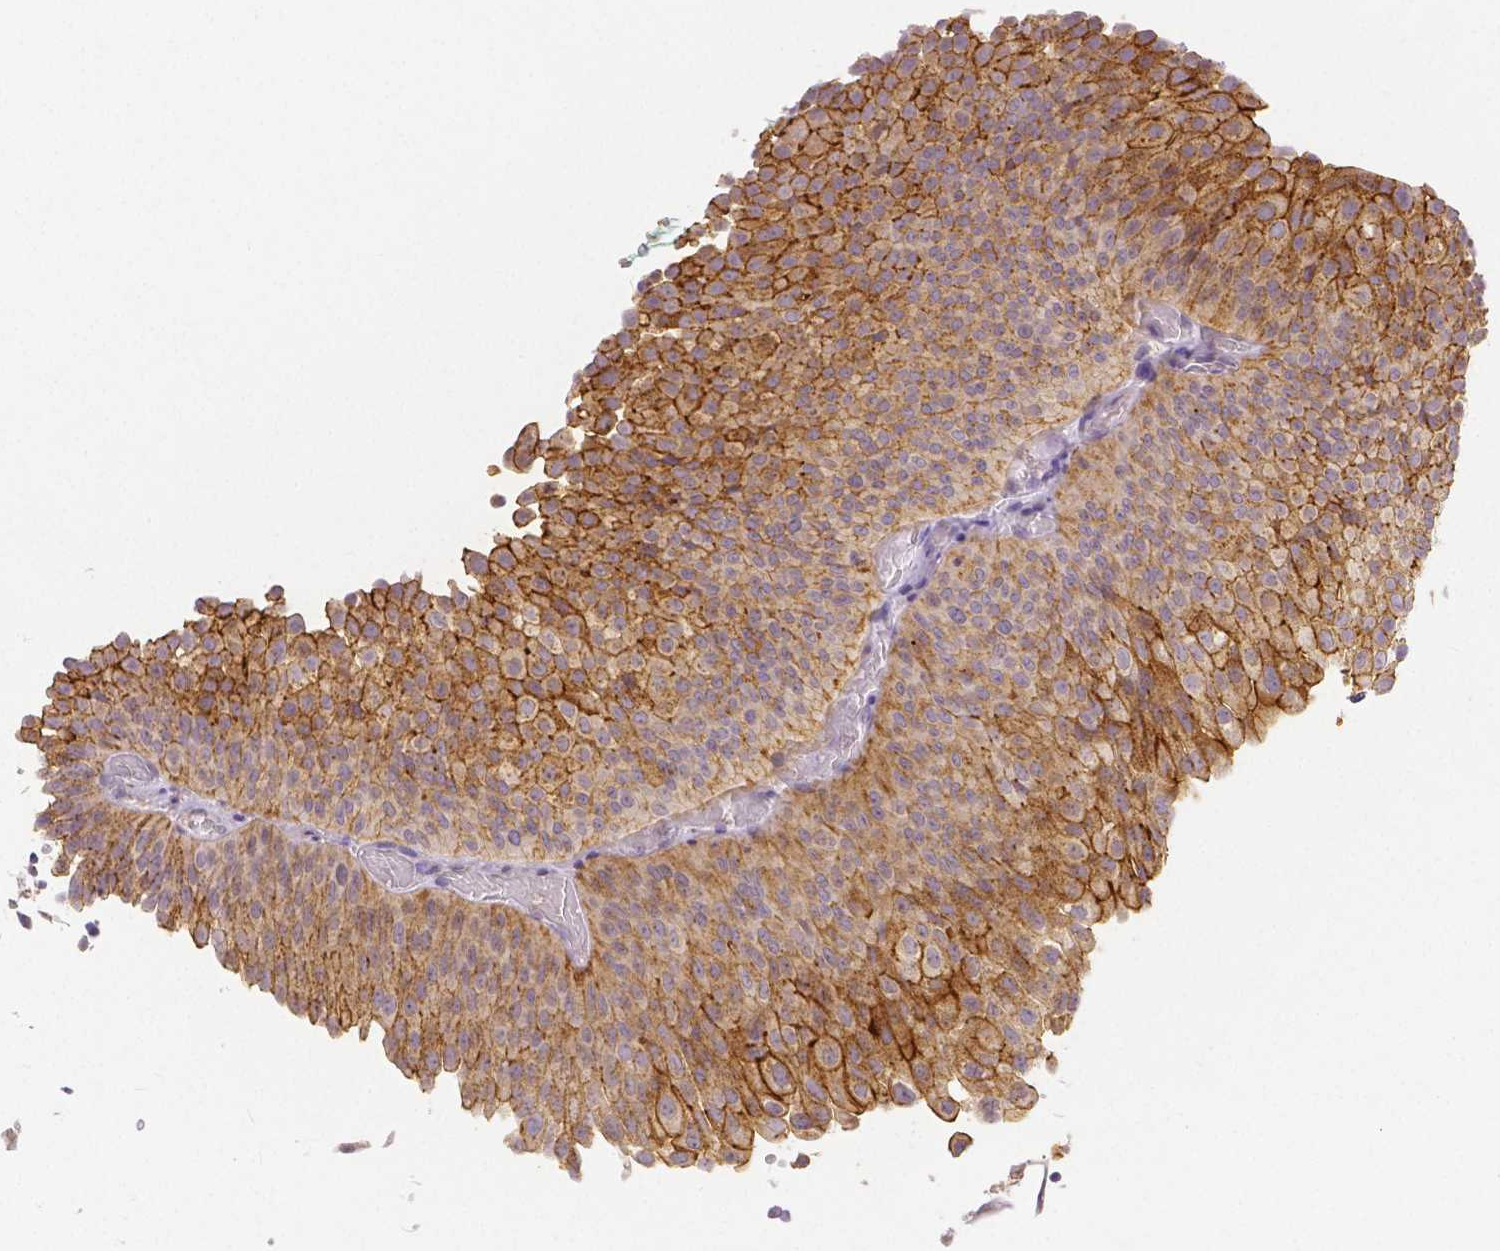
{"staining": {"intensity": "moderate", "quantity": ">75%", "location": "cytoplasmic/membranous"}, "tissue": "urothelial cancer", "cell_type": "Tumor cells", "image_type": "cancer", "snomed": [{"axis": "morphology", "description": "Urothelial carcinoma, NOS"}, {"axis": "topography", "description": "Urinary bladder"}], "caption": "A photomicrograph showing moderate cytoplasmic/membranous staining in about >75% of tumor cells in transitional cell carcinoma, as visualized by brown immunohistochemical staining.", "gene": "OCLN", "patient": {"sex": "male", "age": 62}}